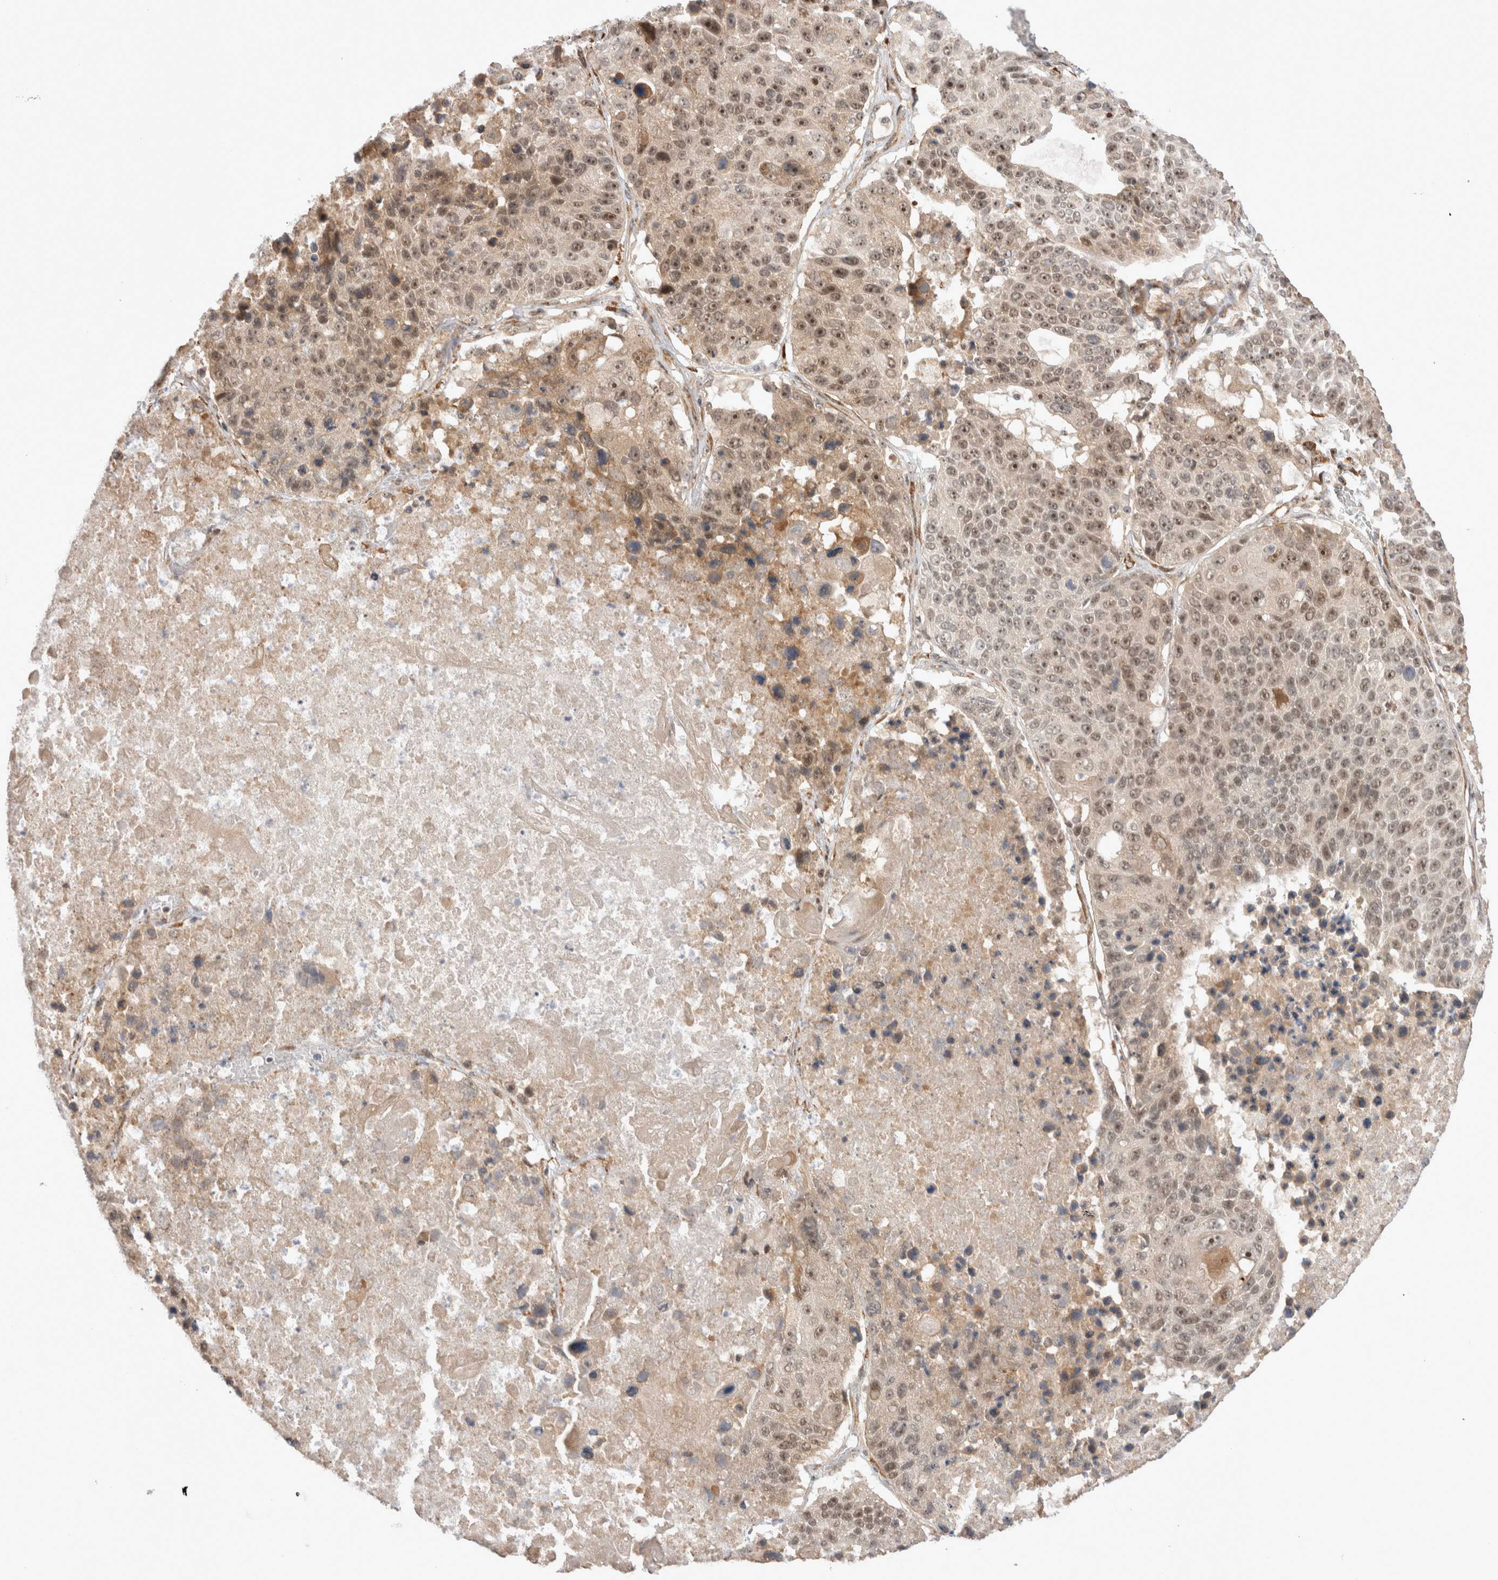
{"staining": {"intensity": "moderate", "quantity": ">75%", "location": "nuclear"}, "tissue": "lung cancer", "cell_type": "Tumor cells", "image_type": "cancer", "snomed": [{"axis": "morphology", "description": "Squamous cell carcinoma, NOS"}, {"axis": "topography", "description": "Lung"}], "caption": "Protein analysis of squamous cell carcinoma (lung) tissue demonstrates moderate nuclear expression in about >75% of tumor cells. Immunohistochemistry (ihc) stains the protein of interest in brown and the nuclei are stained blue.", "gene": "EXOSC4", "patient": {"sex": "male", "age": 61}}